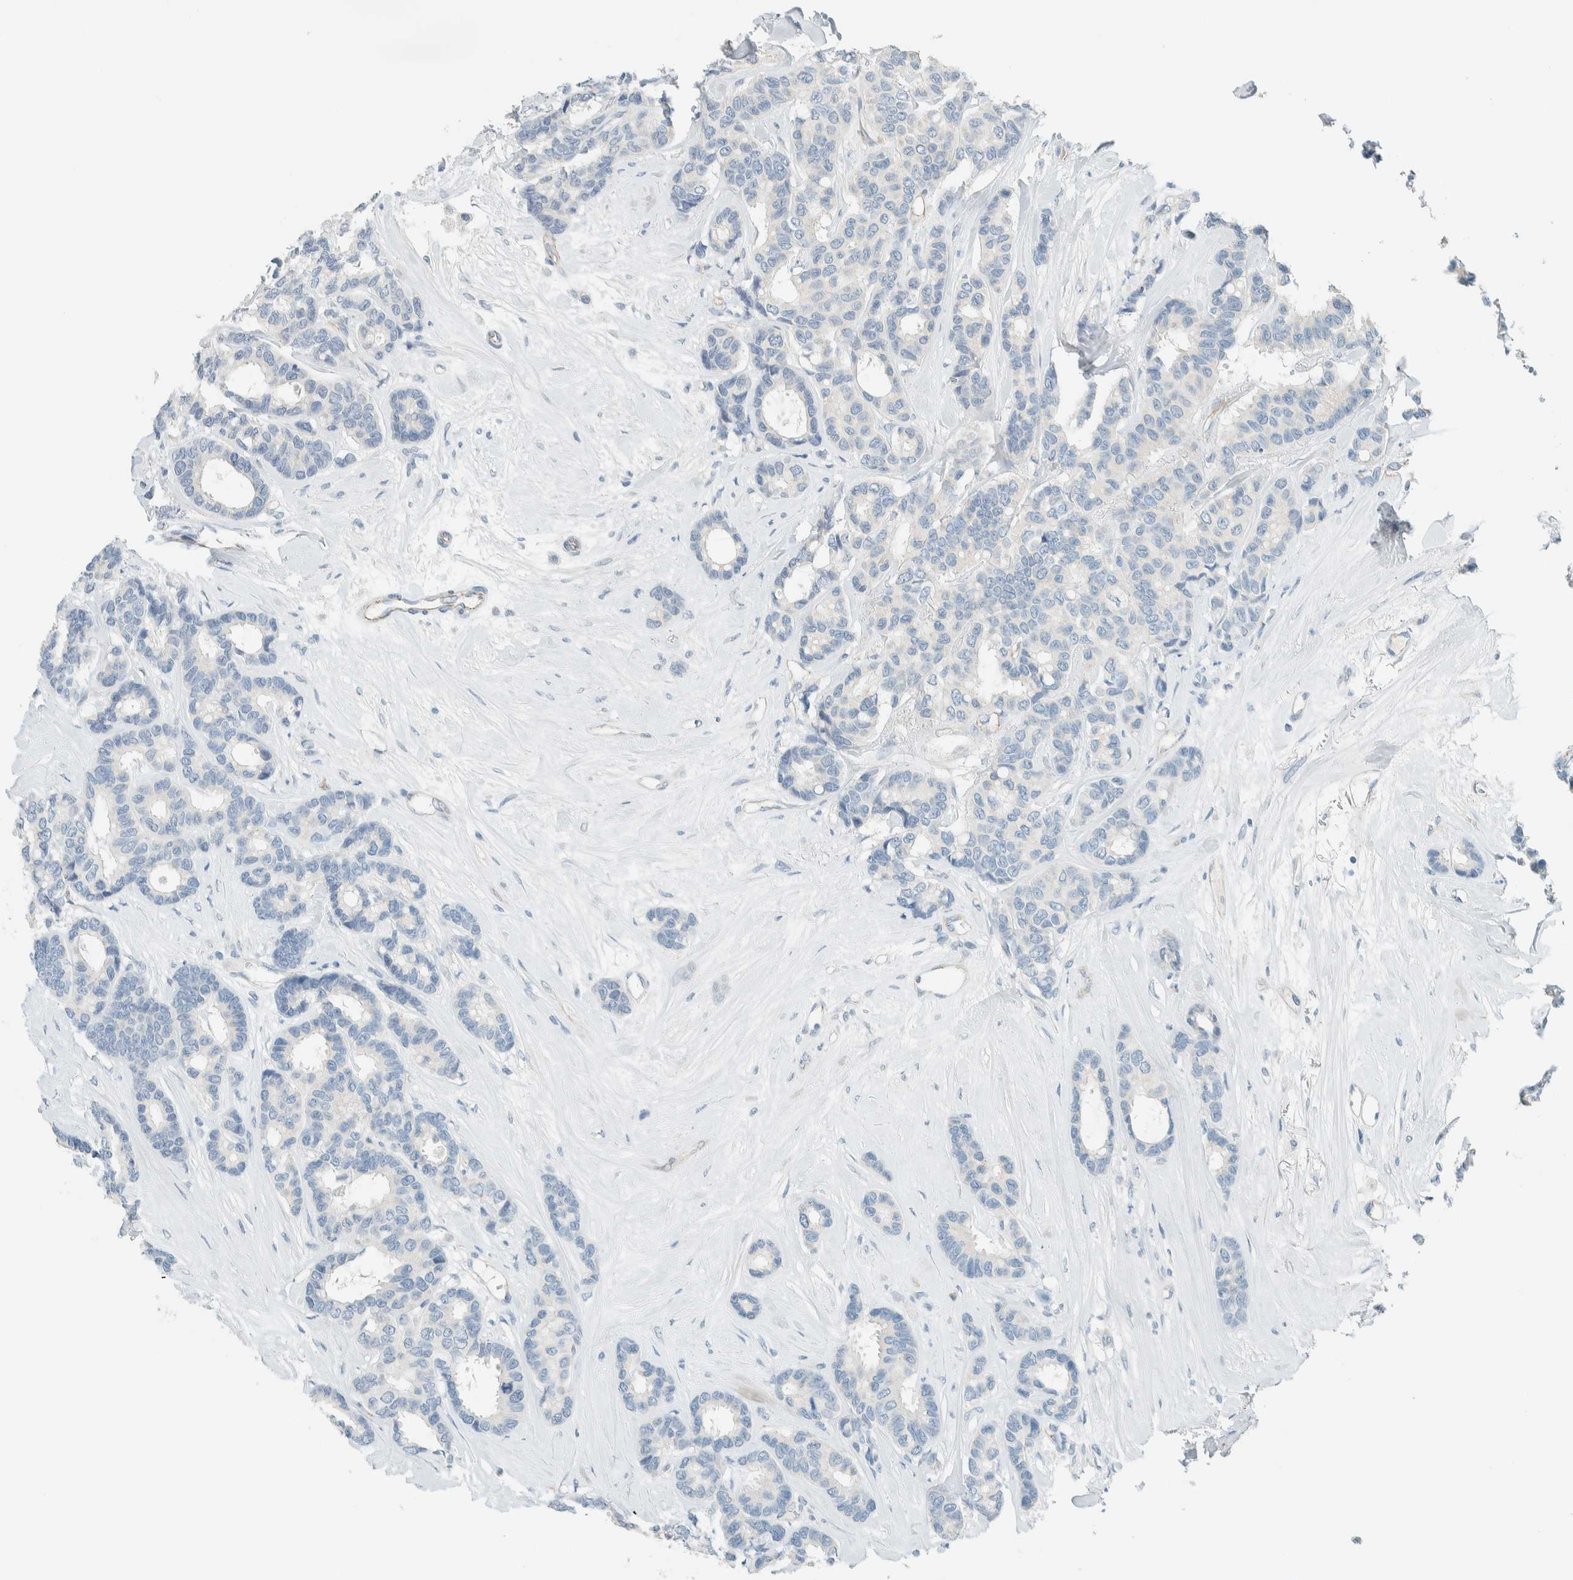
{"staining": {"intensity": "negative", "quantity": "none", "location": "none"}, "tissue": "breast cancer", "cell_type": "Tumor cells", "image_type": "cancer", "snomed": [{"axis": "morphology", "description": "Duct carcinoma"}, {"axis": "topography", "description": "Breast"}], "caption": "This is an IHC histopathology image of breast infiltrating ductal carcinoma. There is no staining in tumor cells.", "gene": "SLFN12", "patient": {"sex": "female", "age": 87}}